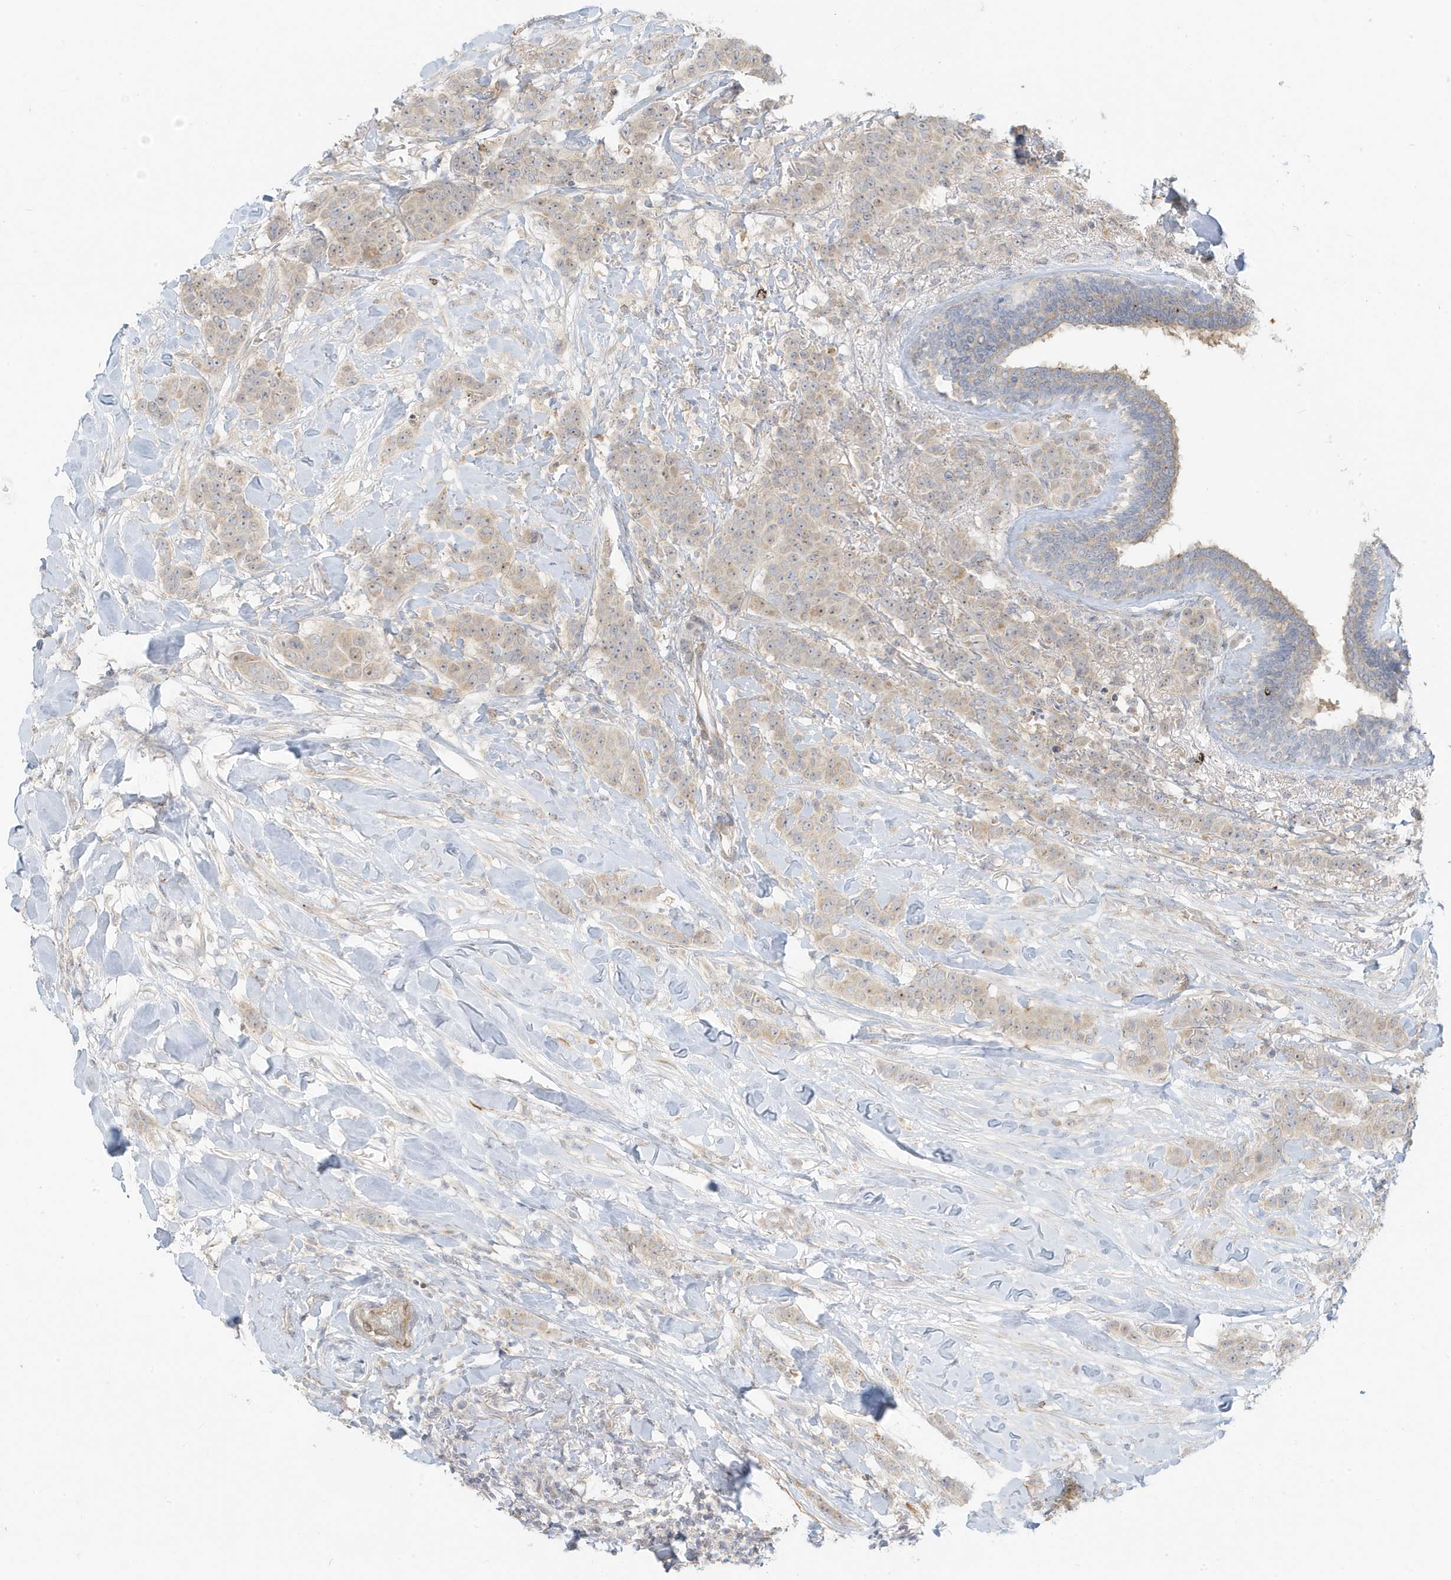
{"staining": {"intensity": "weak", "quantity": "<25%", "location": "cytoplasmic/membranous"}, "tissue": "breast cancer", "cell_type": "Tumor cells", "image_type": "cancer", "snomed": [{"axis": "morphology", "description": "Duct carcinoma"}, {"axis": "topography", "description": "Breast"}], "caption": "Tumor cells are negative for protein expression in human breast infiltrating ductal carcinoma. (DAB immunohistochemistry (IHC) visualized using brightfield microscopy, high magnification).", "gene": "MCOLN1", "patient": {"sex": "female", "age": 40}}